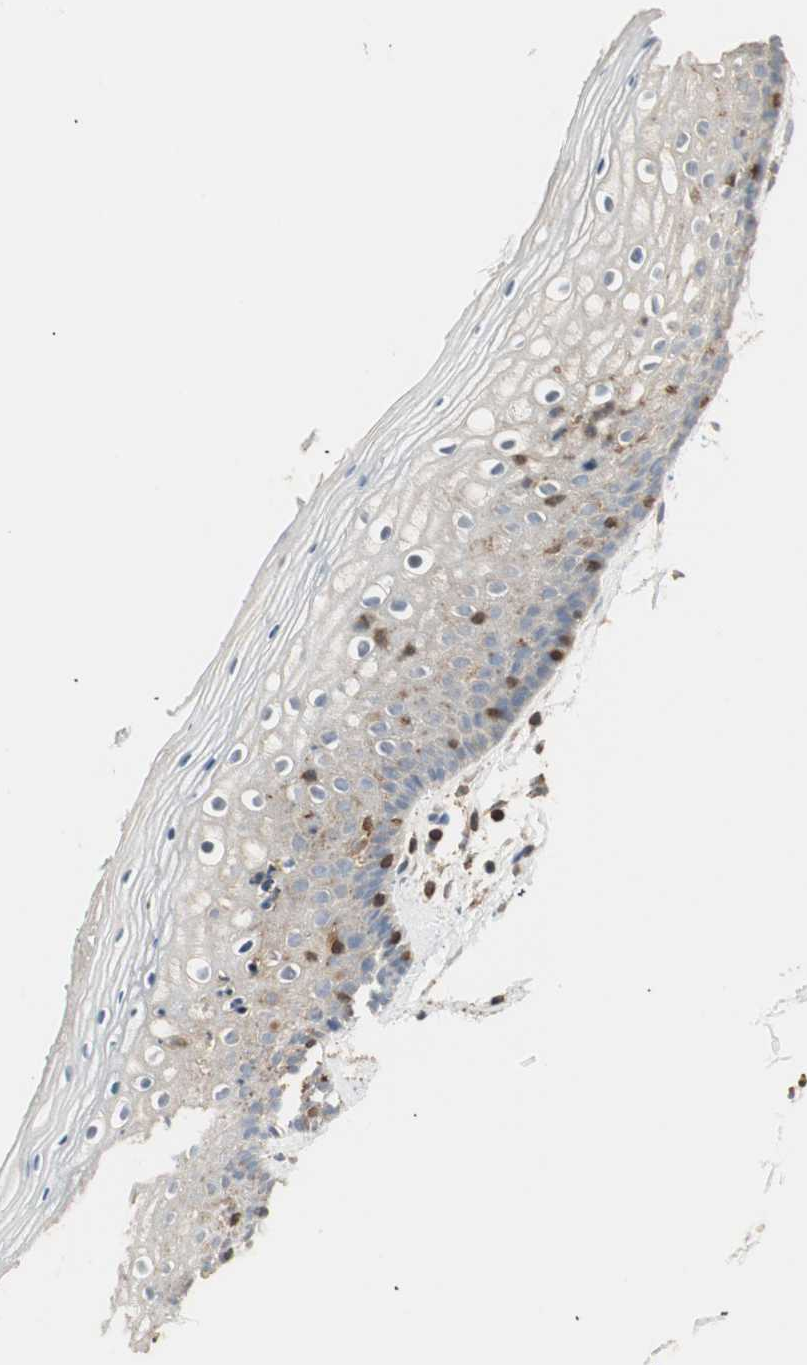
{"staining": {"intensity": "negative", "quantity": "none", "location": "none"}, "tissue": "vagina", "cell_type": "Squamous epithelial cells", "image_type": "normal", "snomed": [{"axis": "morphology", "description": "Normal tissue, NOS"}, {"axis": "topography", "description": "Vagina"}], "caption": "DAB immunohistochemical staining of benign vagina reveals no significant expression in squamous epithelial cells.", "gene": "CRLF3", "patient": {"sex": "female", "age": 46}}